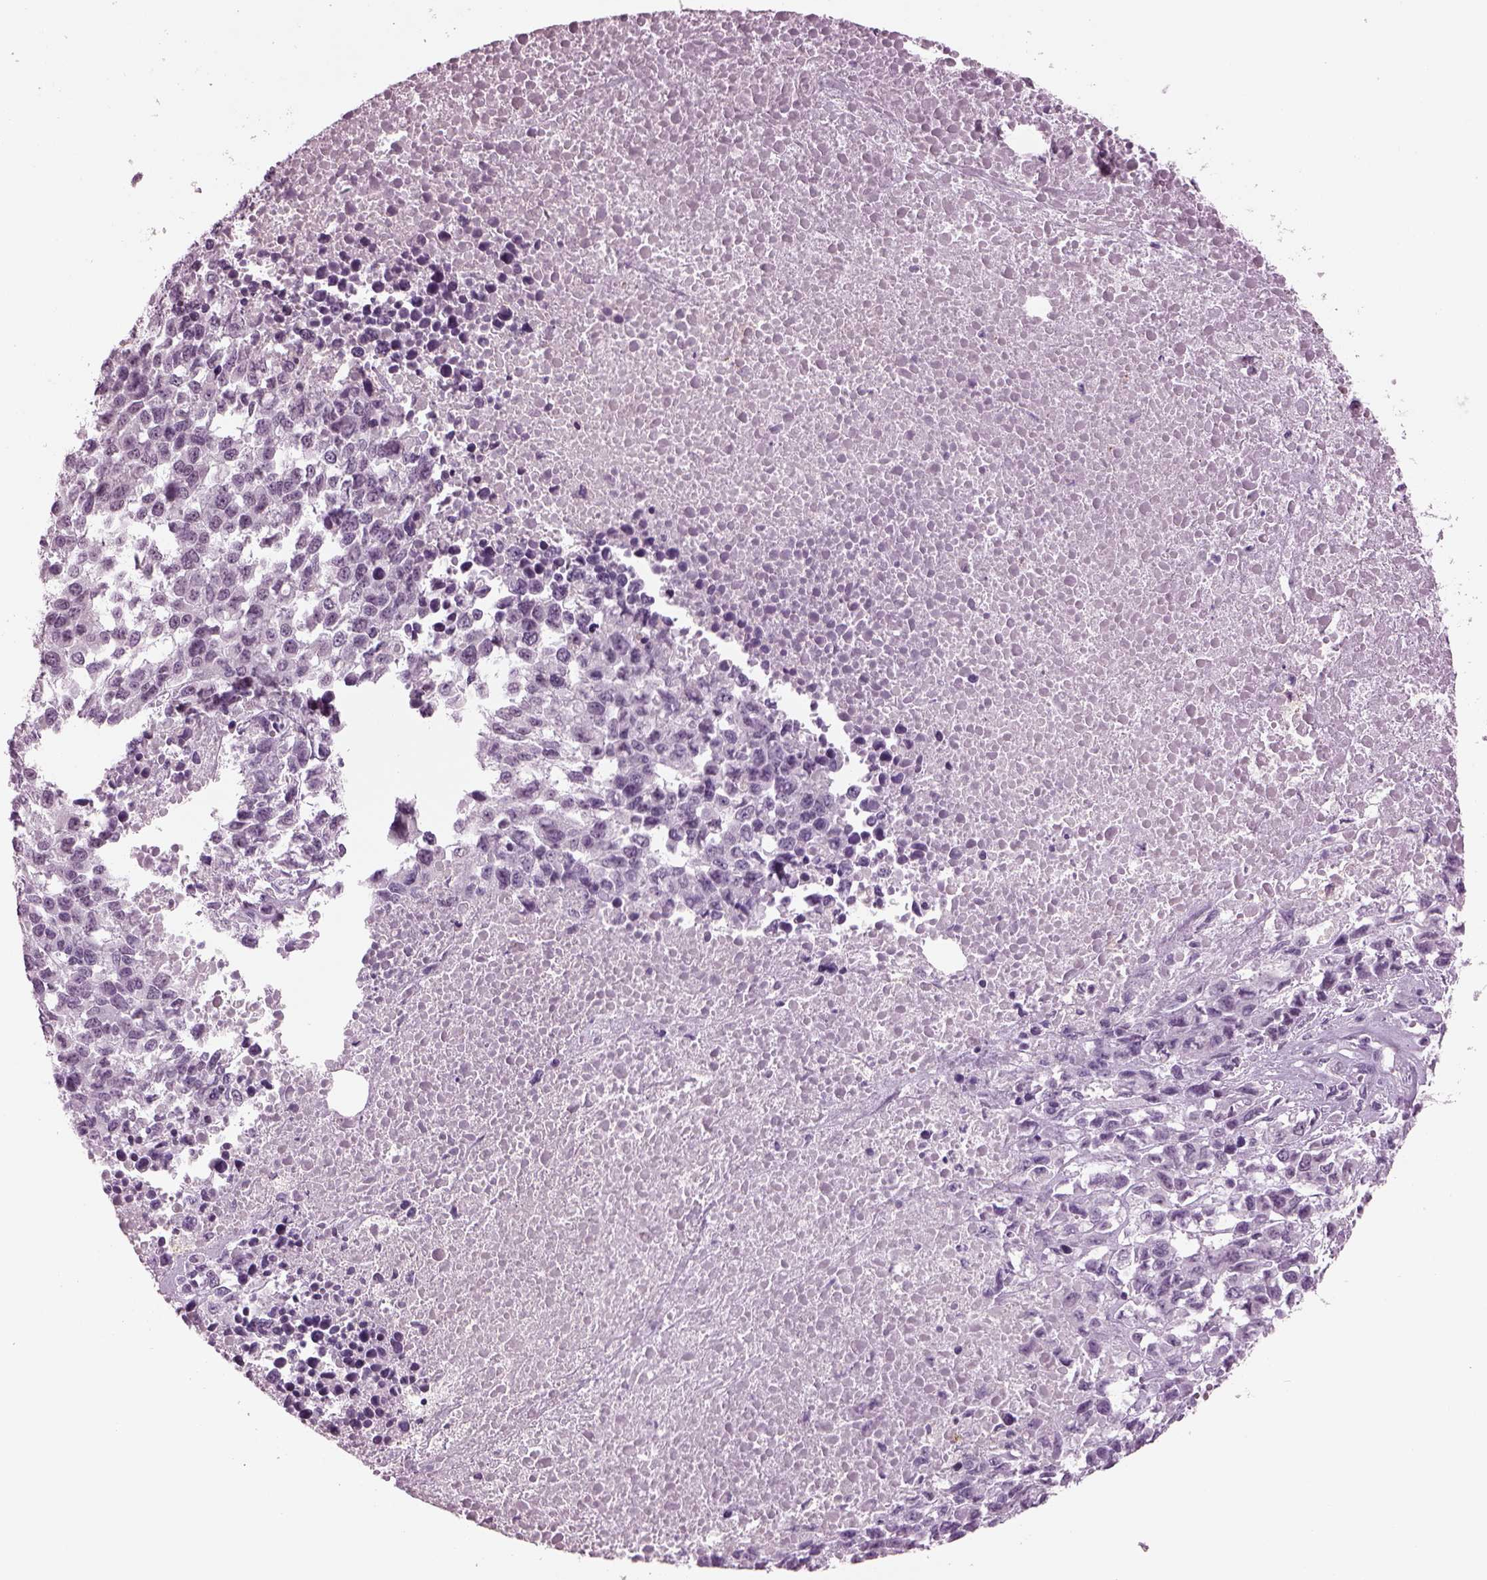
{"staining": {"intensity": "negative", "quantity": "none", "location": "none"}, "tissue": "melanoma", "cell_type": "Tumor cells", "image_type": "cancer", "snomed": [{"axis": "morphology", "description": "Malignant melanoma, Metastatic site"}, {"axis": "topography", "description": "Skin"}], "caption": "A micrograph of malignant melanoma (metastatic site) stained for a protein reveals no brown staining in tumor cells. (Stains: DAB (3,3'-diaminobenzidine) immunohistochemistry with hematoxylin counter stain, Microscopy: brightfield microscopy at high magnification).", "gene": "SLC6A17", "patient": {"sex": "male", "age": 84}}